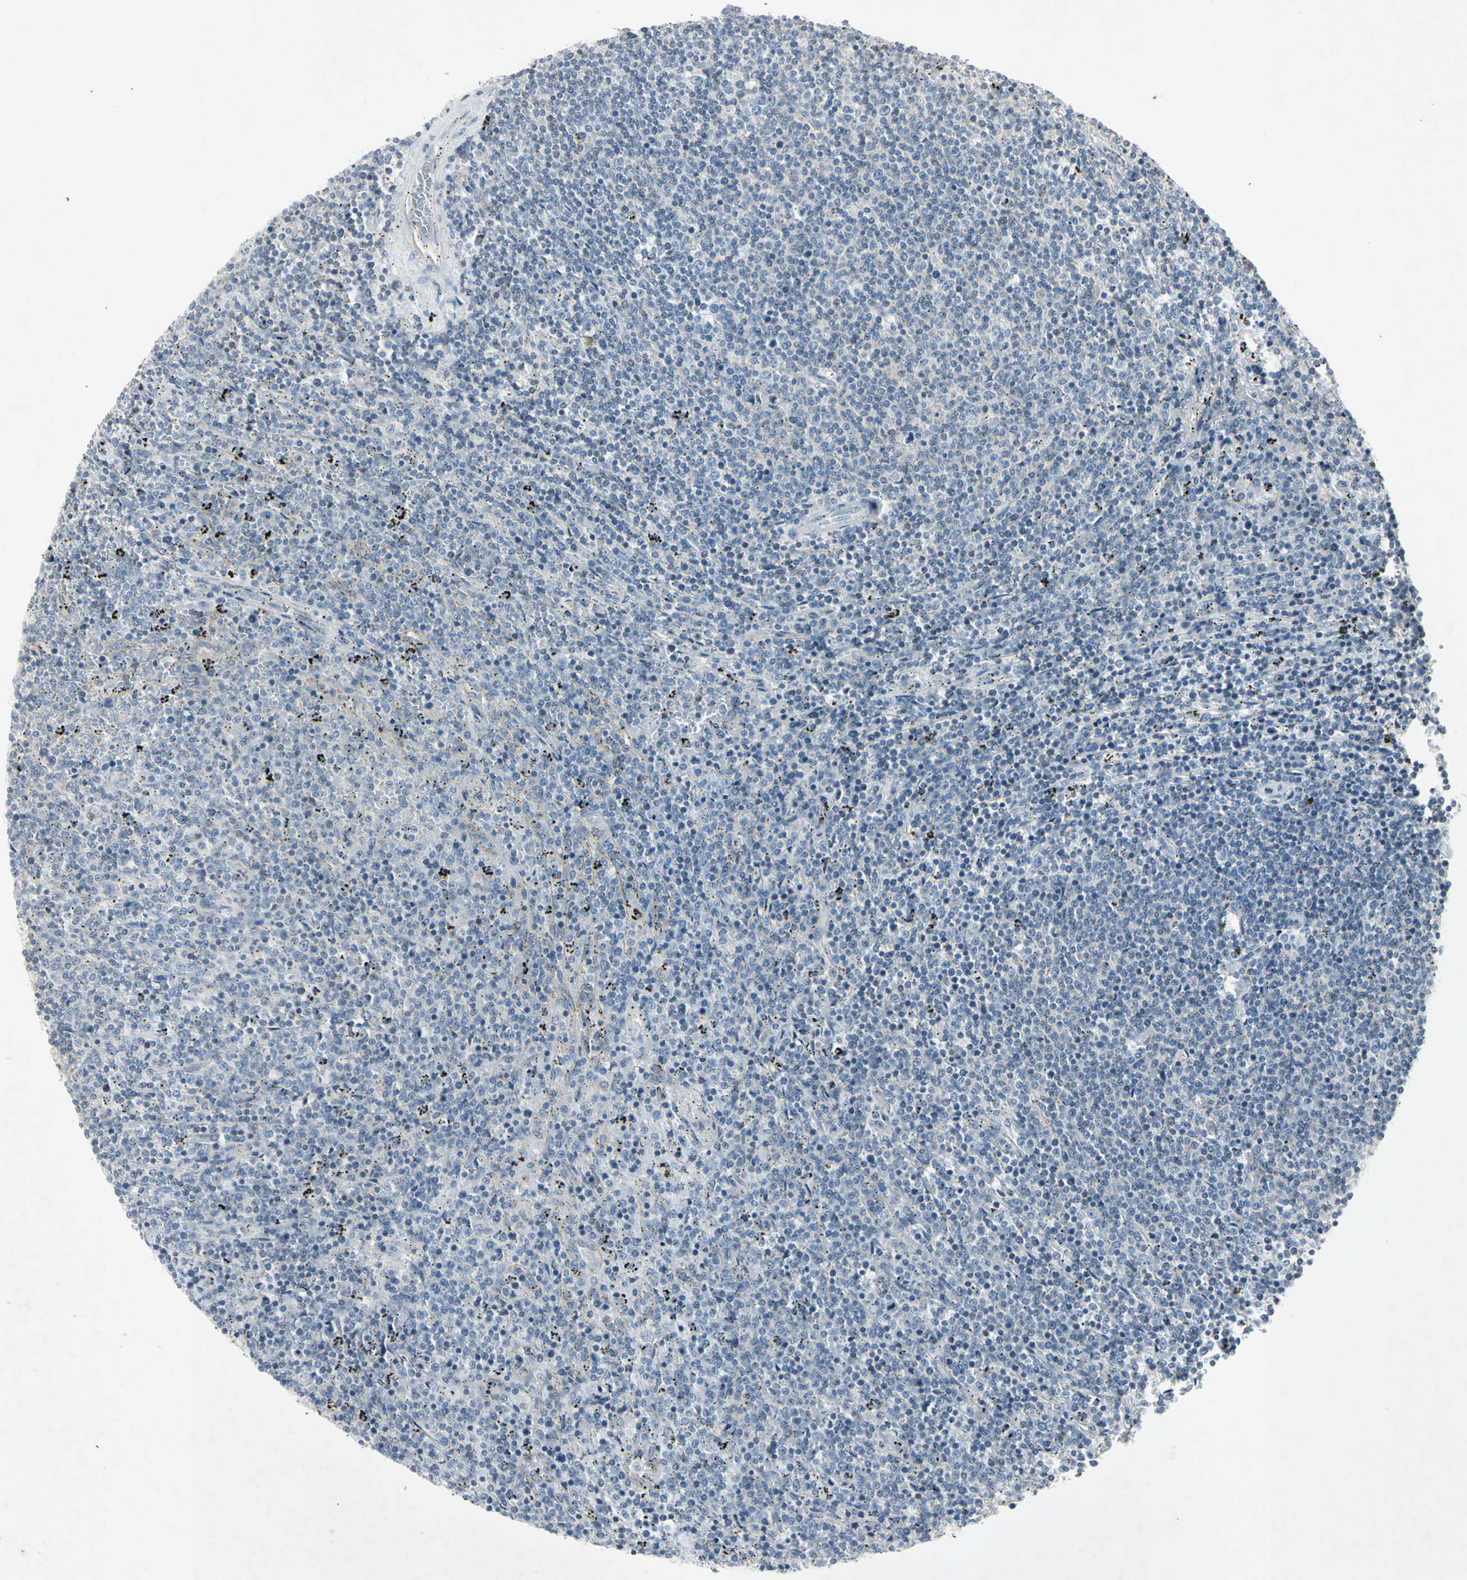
{"staining": {"intensity": "negative", "quantity": "none", "location": "none"}, "tissue": "lymphoma", "cell_type": "Tumor cells", "image_type": "cancer", "snomed": [{"axis": "morphology", "description": "Malignant lymphoma, non-Hodgkin's type, Low grade"}, {"axis": "topography", "description": "Spleen"}], "caption": "Immunohistochemical staining of lymphoma shows no significant staining in tumor cells.", "gene": "TEK", "patient": {"sex": "female", "age": 50}}